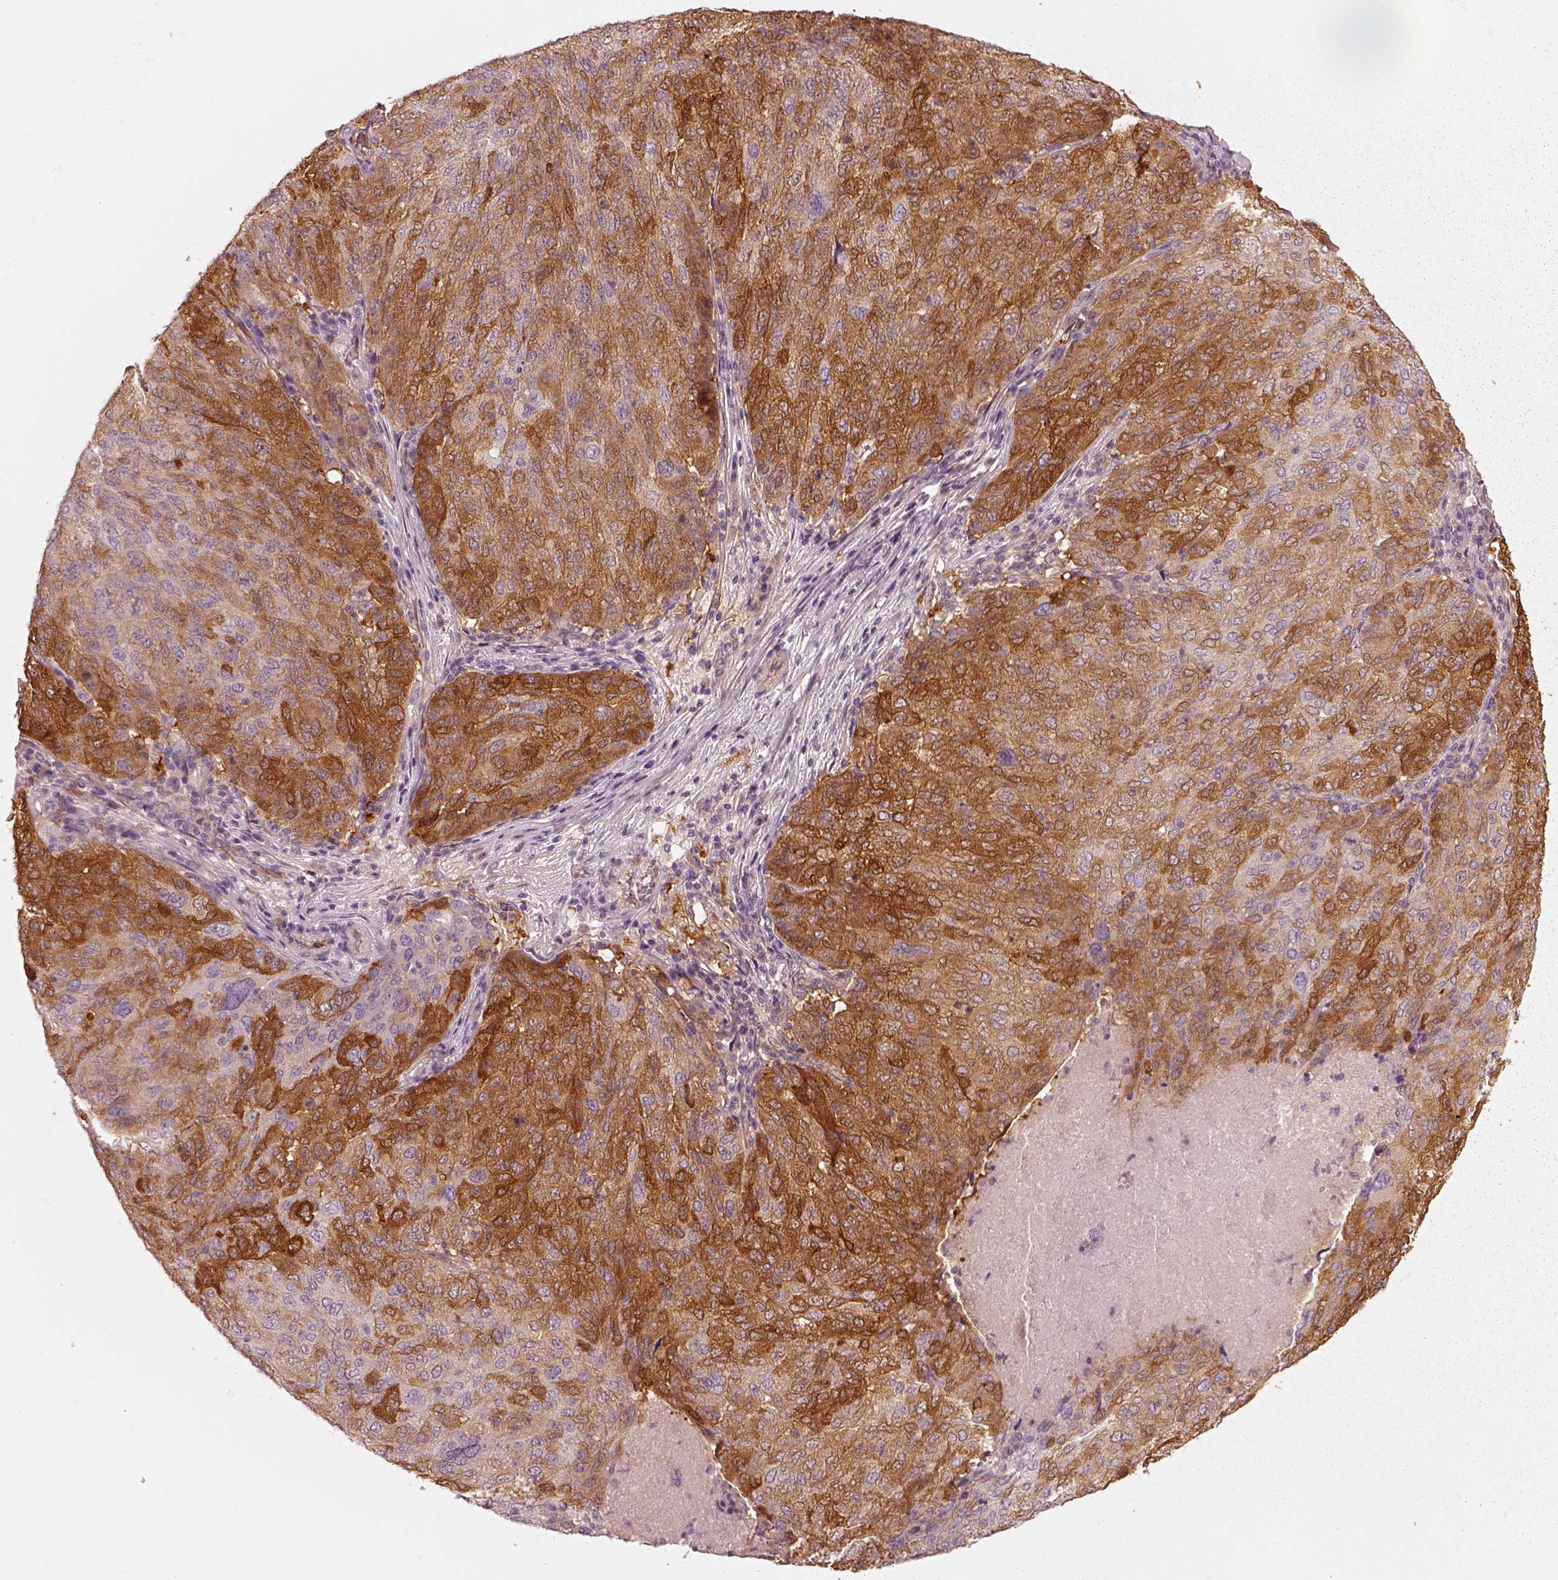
{"staining": {"intensity": "strong", "quantity": "25%-75%", "location": "cytoplasmic/membranous"}, "tissue": "ovarian cancer", "cell_type": "Tumor cells", "image_type": "cancer", "snomed": [{"axis": "morphology", "description": "Carcinoma, endometroid"}, {"axis": "topography", "description": "Ovary"}], "caption": "Endometroid carcinoma (ovarian) stained with immunohistochemistry (IHC) shows strong cytoplasmic/membranous positivity in approximately 25%-75% of tumor cells.", "gene": "CRYM", "patient": {"sex": "female", "age": 58}}